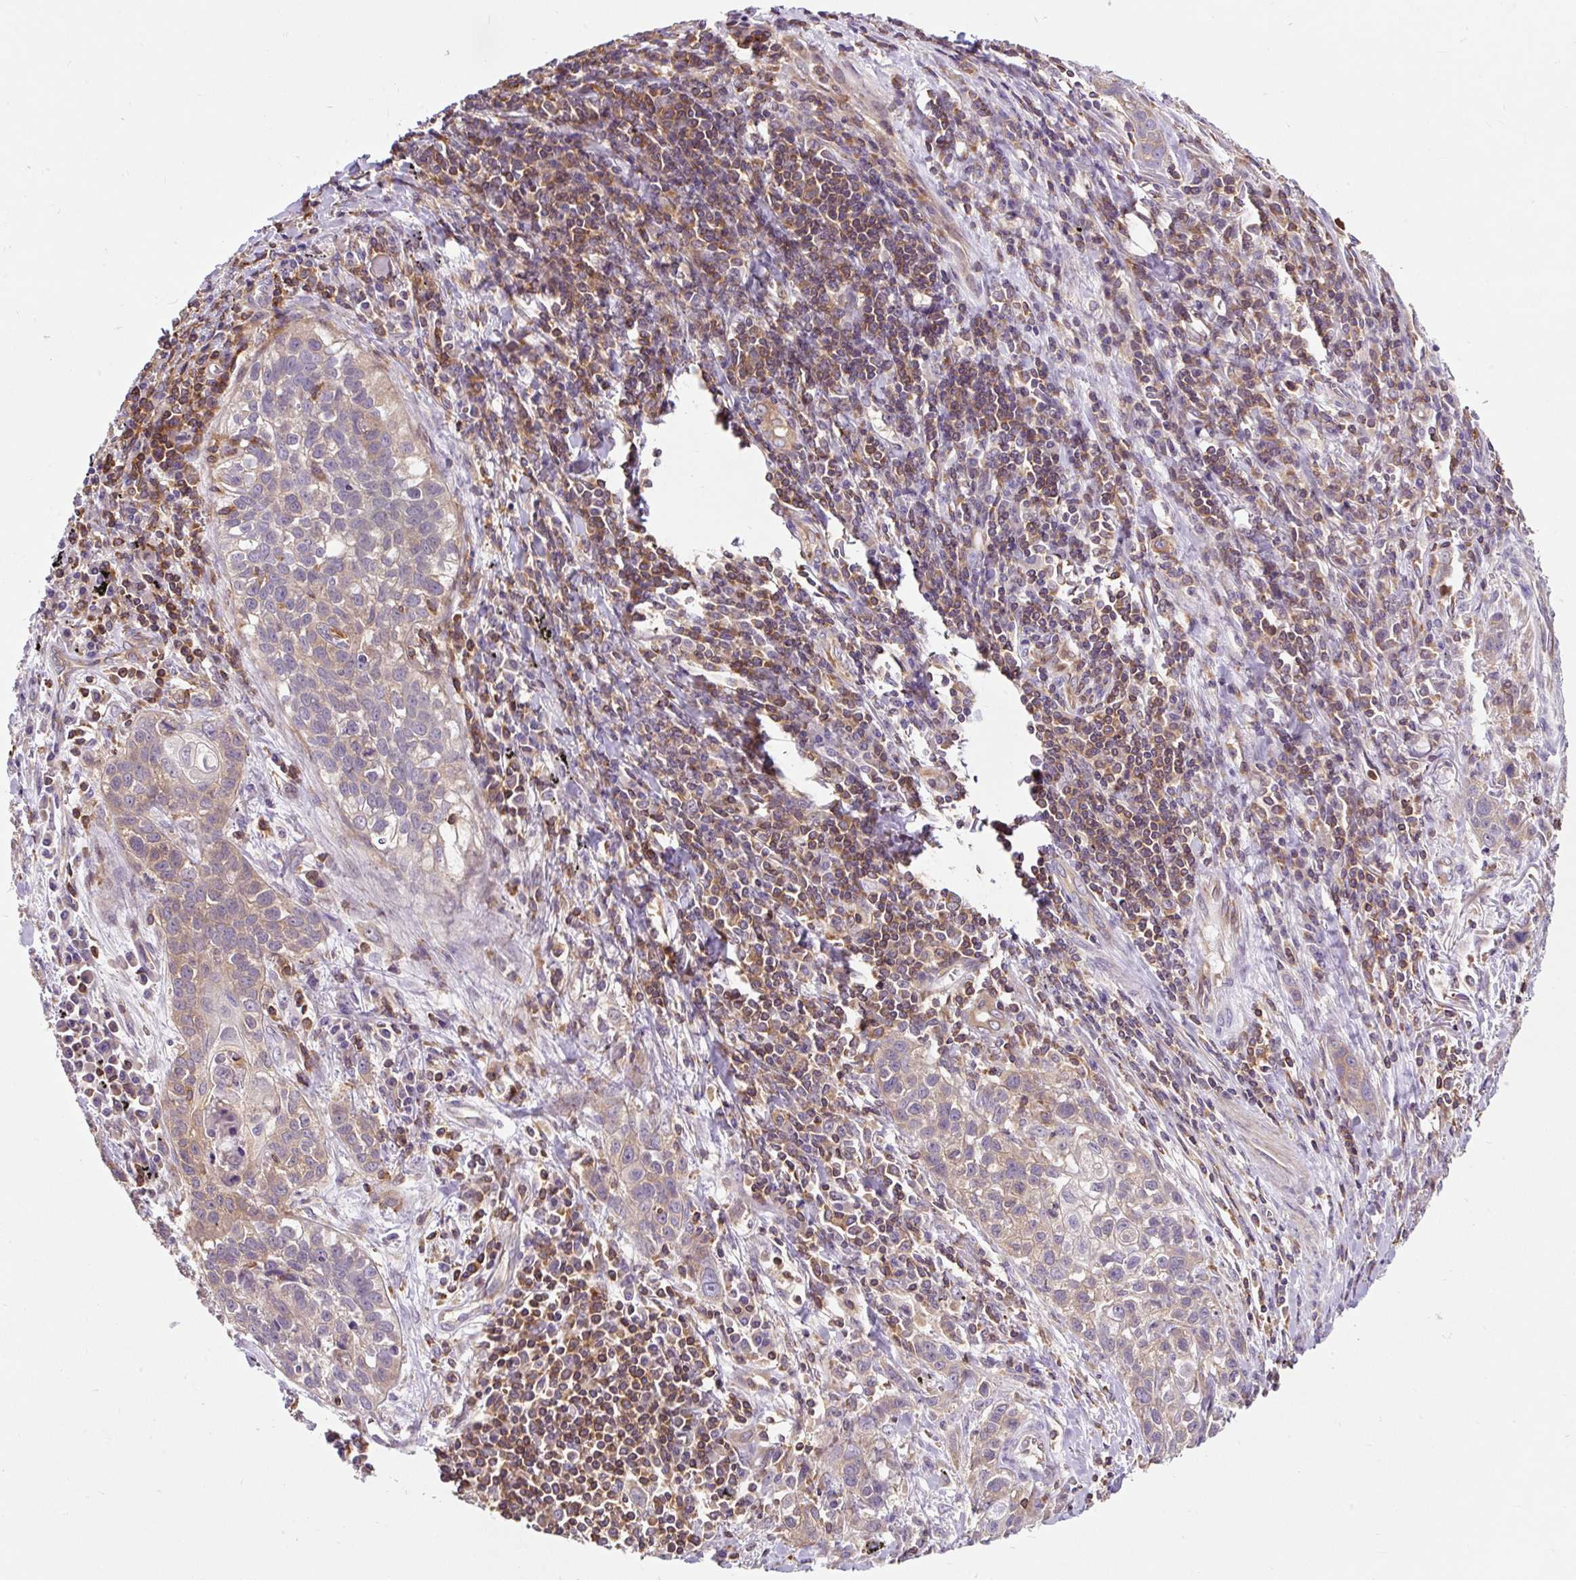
{"staining": {"intensity": "weak", "quantity": ">75%", "location": "cytoplasmic/membranous"}, "tissue": "lung cancer", "cell_type": "Tumor cells", "image_type": "cancer", "snomed": [{"axis": "morphology", "description": "Squamous cell carcinoma, NOS"}, {"axis": "topography", "description": "Lung"}], "caption": "Protein staining of lung cancer tissue displays weak cytoplasmic/membranous positivity in approximately >75% of tumor cells.", "gene": "CISD3", "patient": {"sex": "male", "age": 74}}